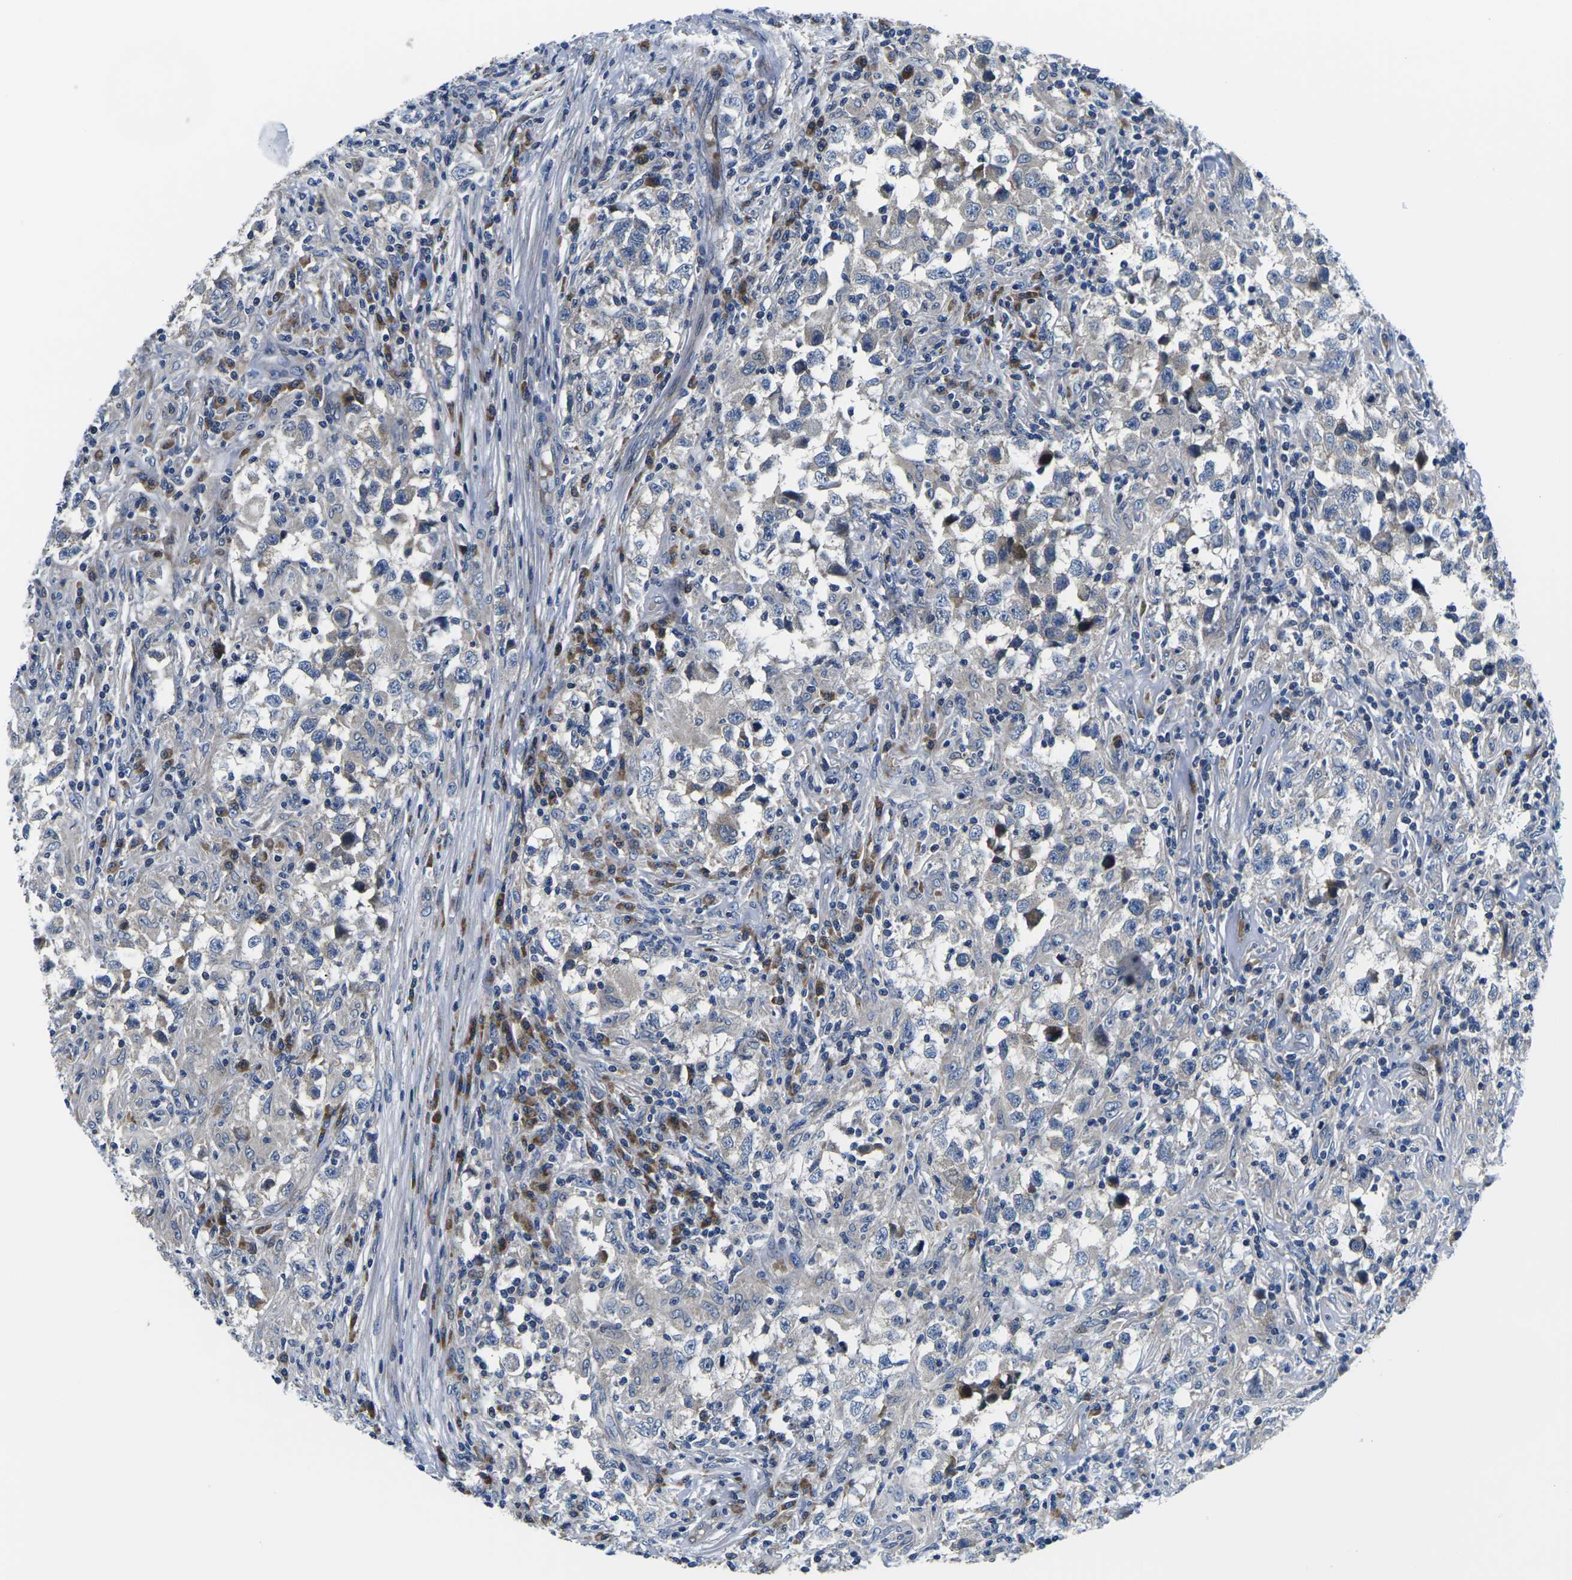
{"staining": {"intensity": "negative", "quantity": "none", "location": "none"}, "tissue": "testis cancer", "cell_type": "Tumor cells", "image_type": "cancer", "snomed": [{"axis": "morphology", "description": "Carcinoma, Embryonal, NOS"}, {"axis": "topography", "description": "Testis"}], "caption": "An immunohistochemistry (IHC) micrograph of embryonal carcinoma (testis) is shown. There is no staining in tumor cells of embryonal carcinoma (testis).", "gene": "EIF4E", "patient": {"sex": "male", "age": 21}}